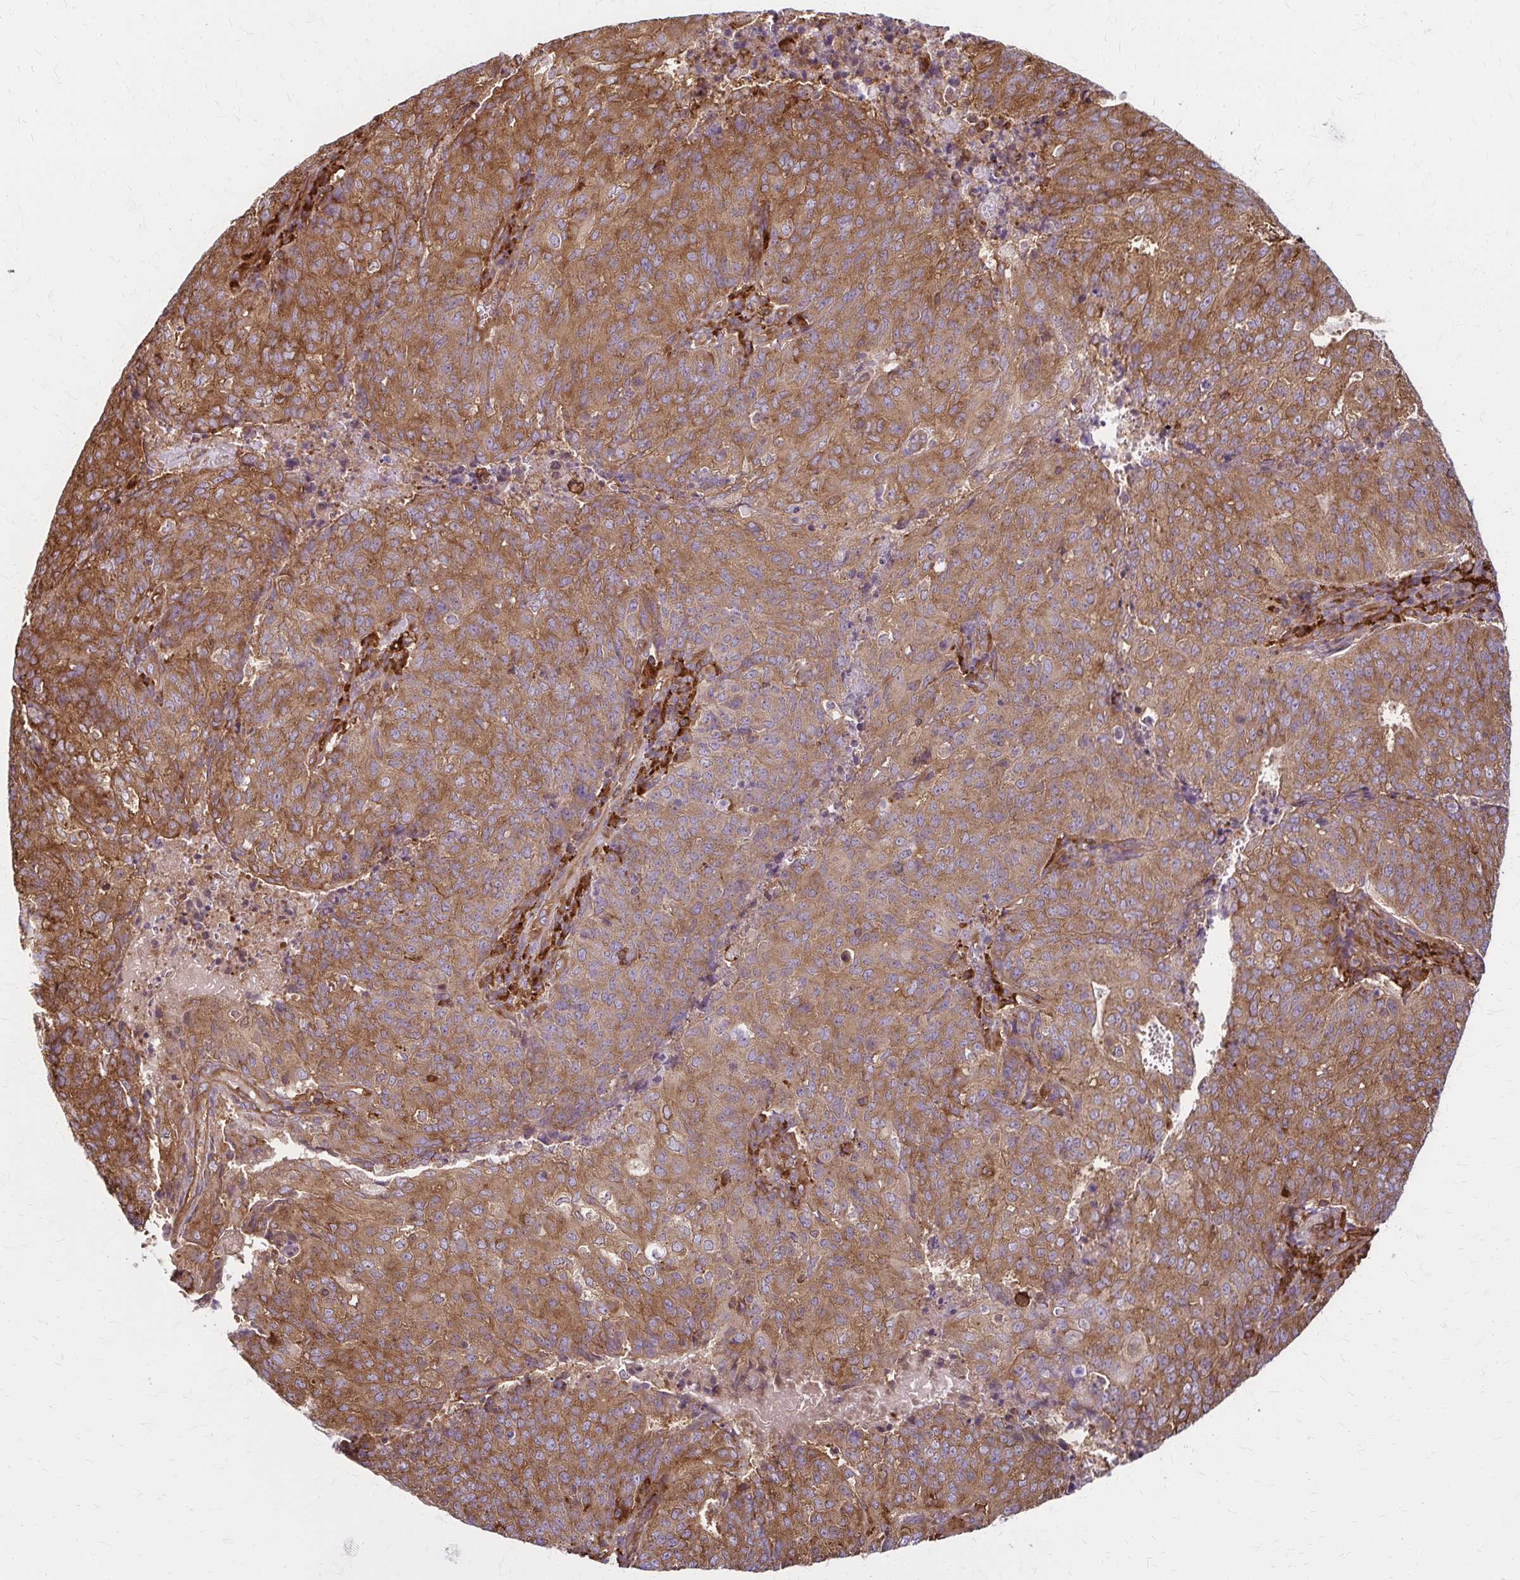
{"staining": {"intensity": "moderate", "quantity": ">75%", "location": "cytoplasmic/membranous"}, "tissue": "endometrial cancer", "cell_type": "Tumor cells", "image_type": "cancer", "snomed": [{"axis": "morphology", "description": "Adenocarcinoma, NOS"}, {"axis": "topography", "description": "Endometrium"}], "caption": "Immunohistochemical staining of endometrial adenocarcinoma shows medium levels of moderate cytoplasmic/membranous protein positivity in about >75% of tumor cells.", "gene": "WASF2", "patient": {"sex": "female", "age": 82}}